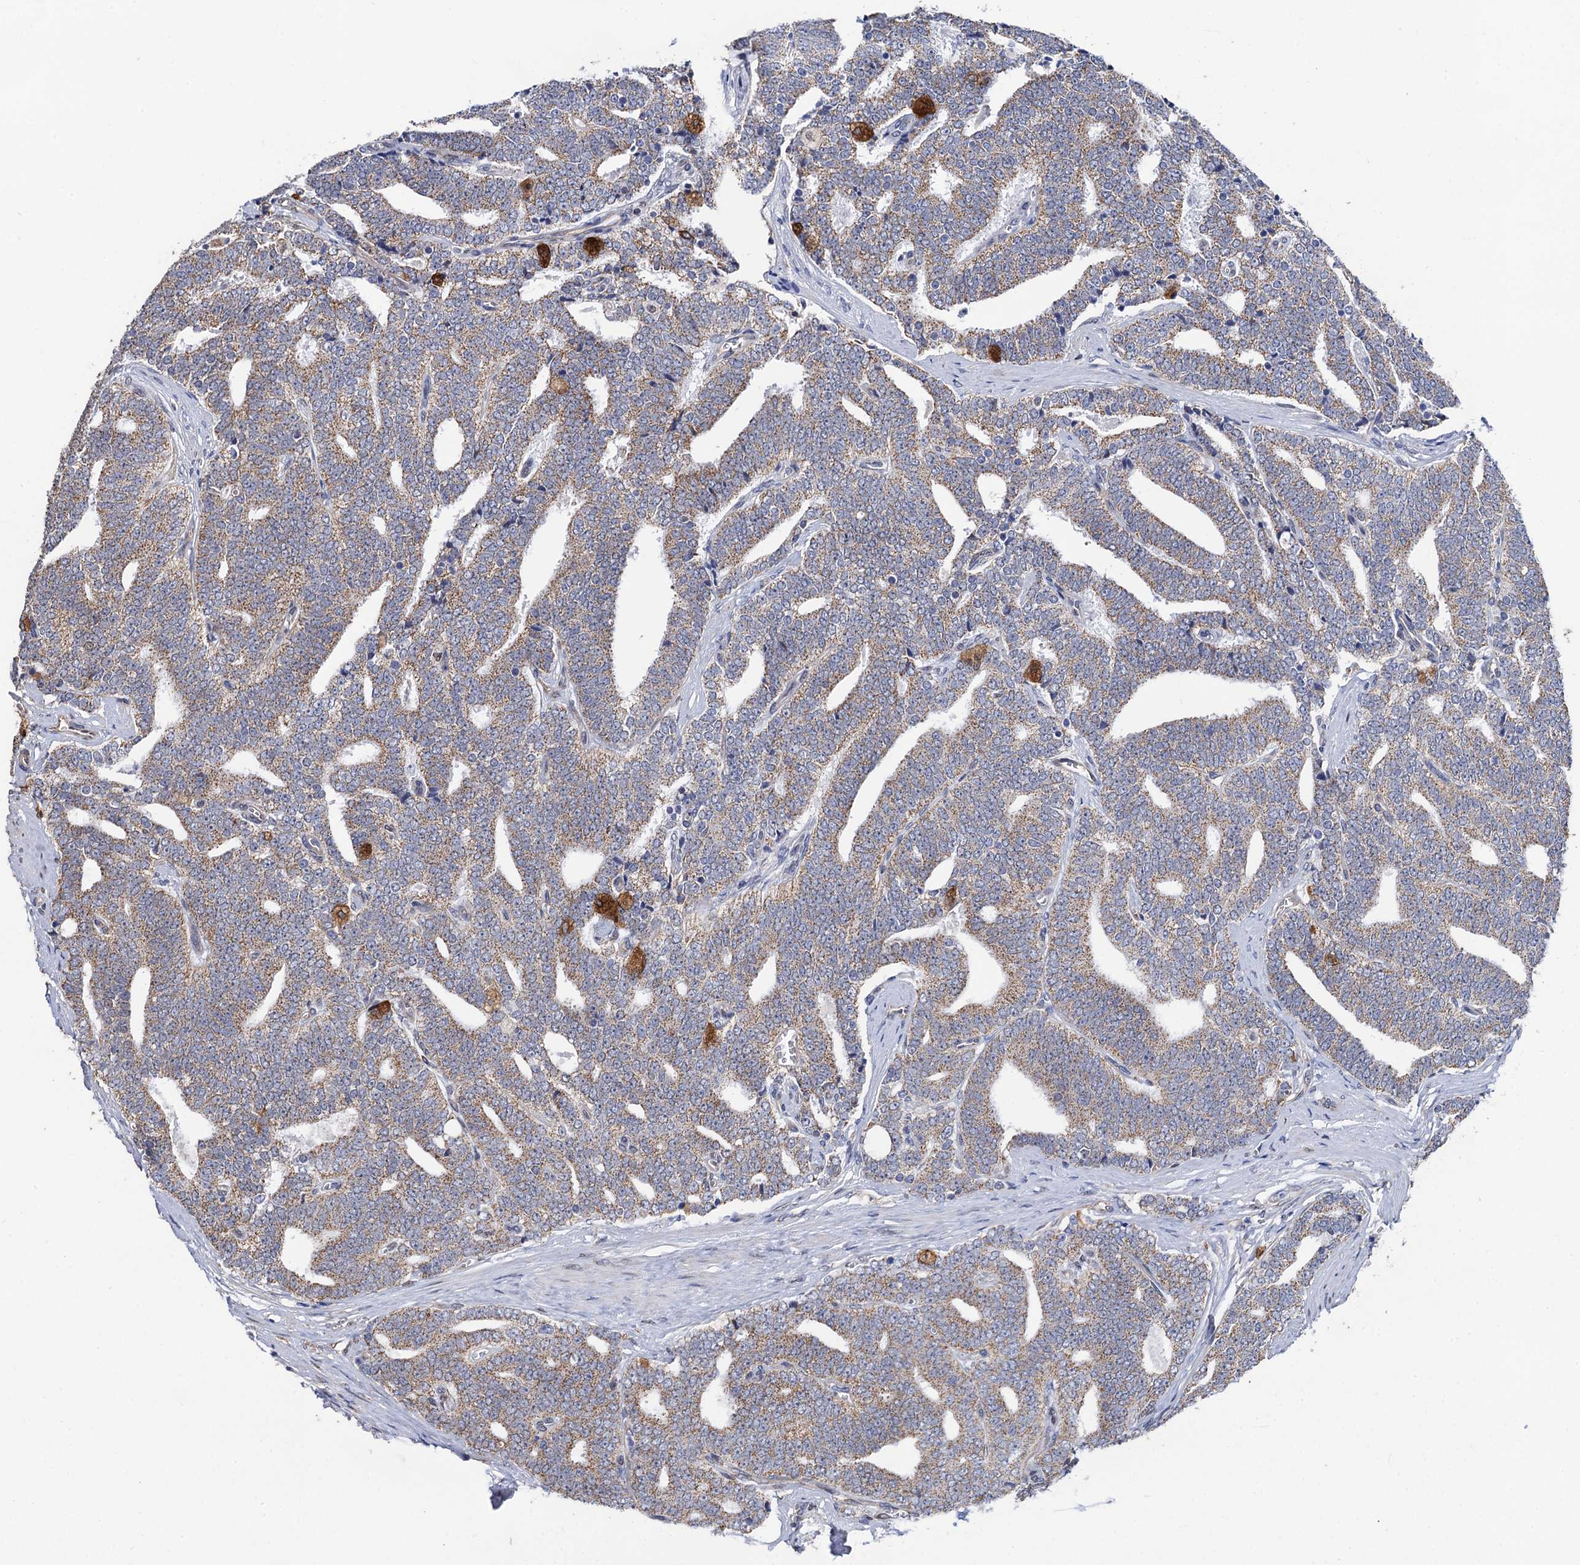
{"staining": {"intensity": "moderate", "quantity": ">75%", "location": "cytoplasmic/membranous"}, "tissue": "prostate cancer", "cell_type": "Tumor cells", "image_type": "cancer", "snomed": [{"axis": "morphology", "description": "Adenocarcinoma, High grade"}, {"axis": "topography", "description": "Prostate and seminal vesicle, NOS"}], "caption": "The photomicrograph displays a brown stain indicating the presence of a protein in the cytoplasmic/membranous of tumor cells in prostate cancer (high-grade adenocarcinoma). The staining was performed using DAB (3,3'-diaminobenzidine) to visualize the protein expression in brown, while the nuclei were stained in blue with hematoxylin (Magnification: 20x).", "gene": "PTCD3", "patient": {"sex": "male", "age": 67}}